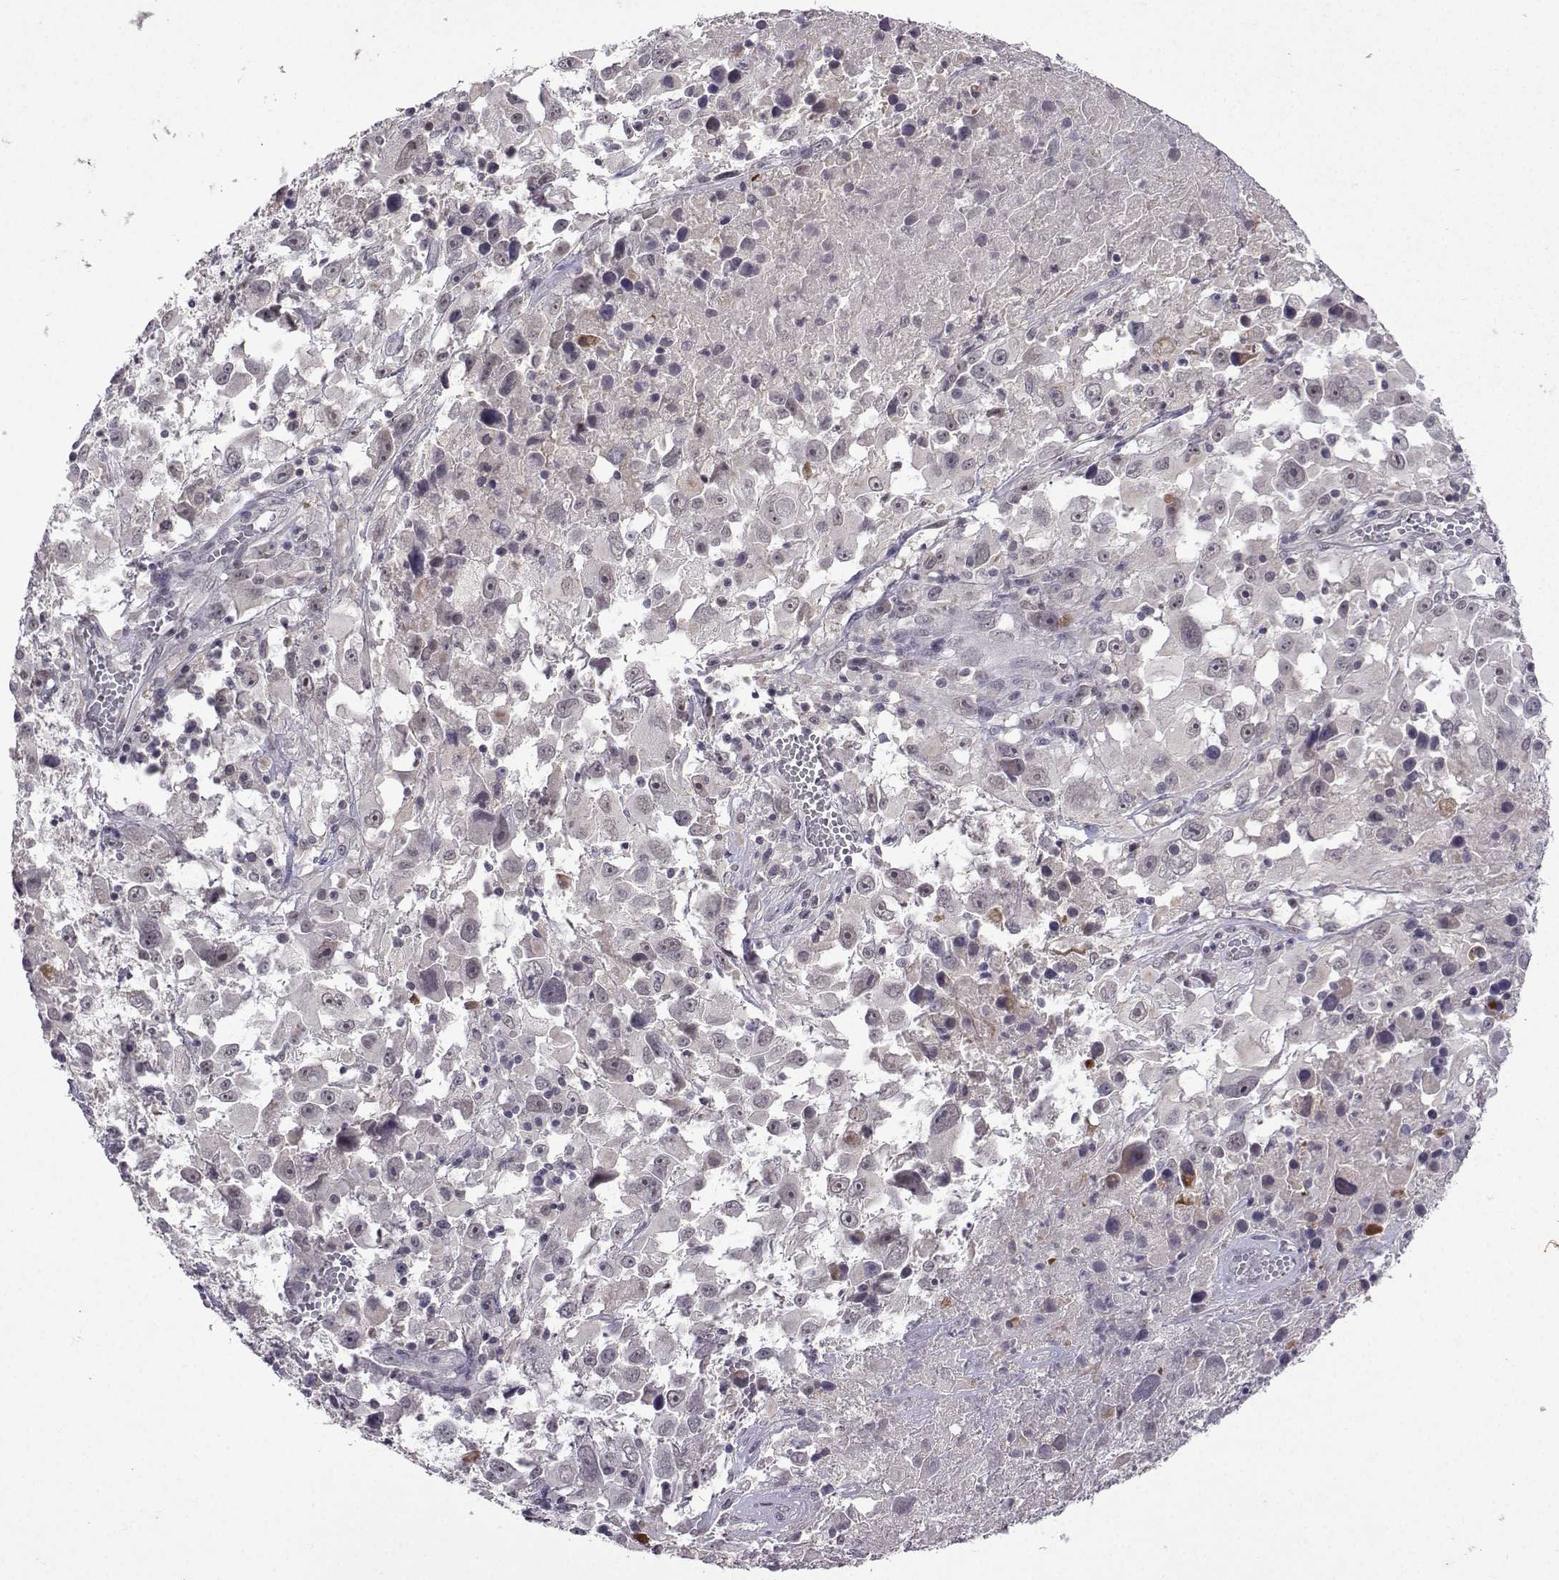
{"staining": {"intensity": "negative", "quantity": "none", "location": "none"}, "tissue": "melanoma", "cell_type": "Tumor cells", "image_type": "cancer", "snomed": [{"axis": "morphology", "description": "Malignant melanoma, Metastatic site"}, {"axis": "topography", "description": "Soft tissue"}], "caption": "Tumor cells show no significant protein expression in malignant melanoma (metastatic site). The staining was performed using DAB to visualize the protein expression in brown, while the nuclei were stained in blue with hematoxylin (Magnification: 20x).", "gene": "CCL28", "patient": {"sex": "male", "age": 50}}